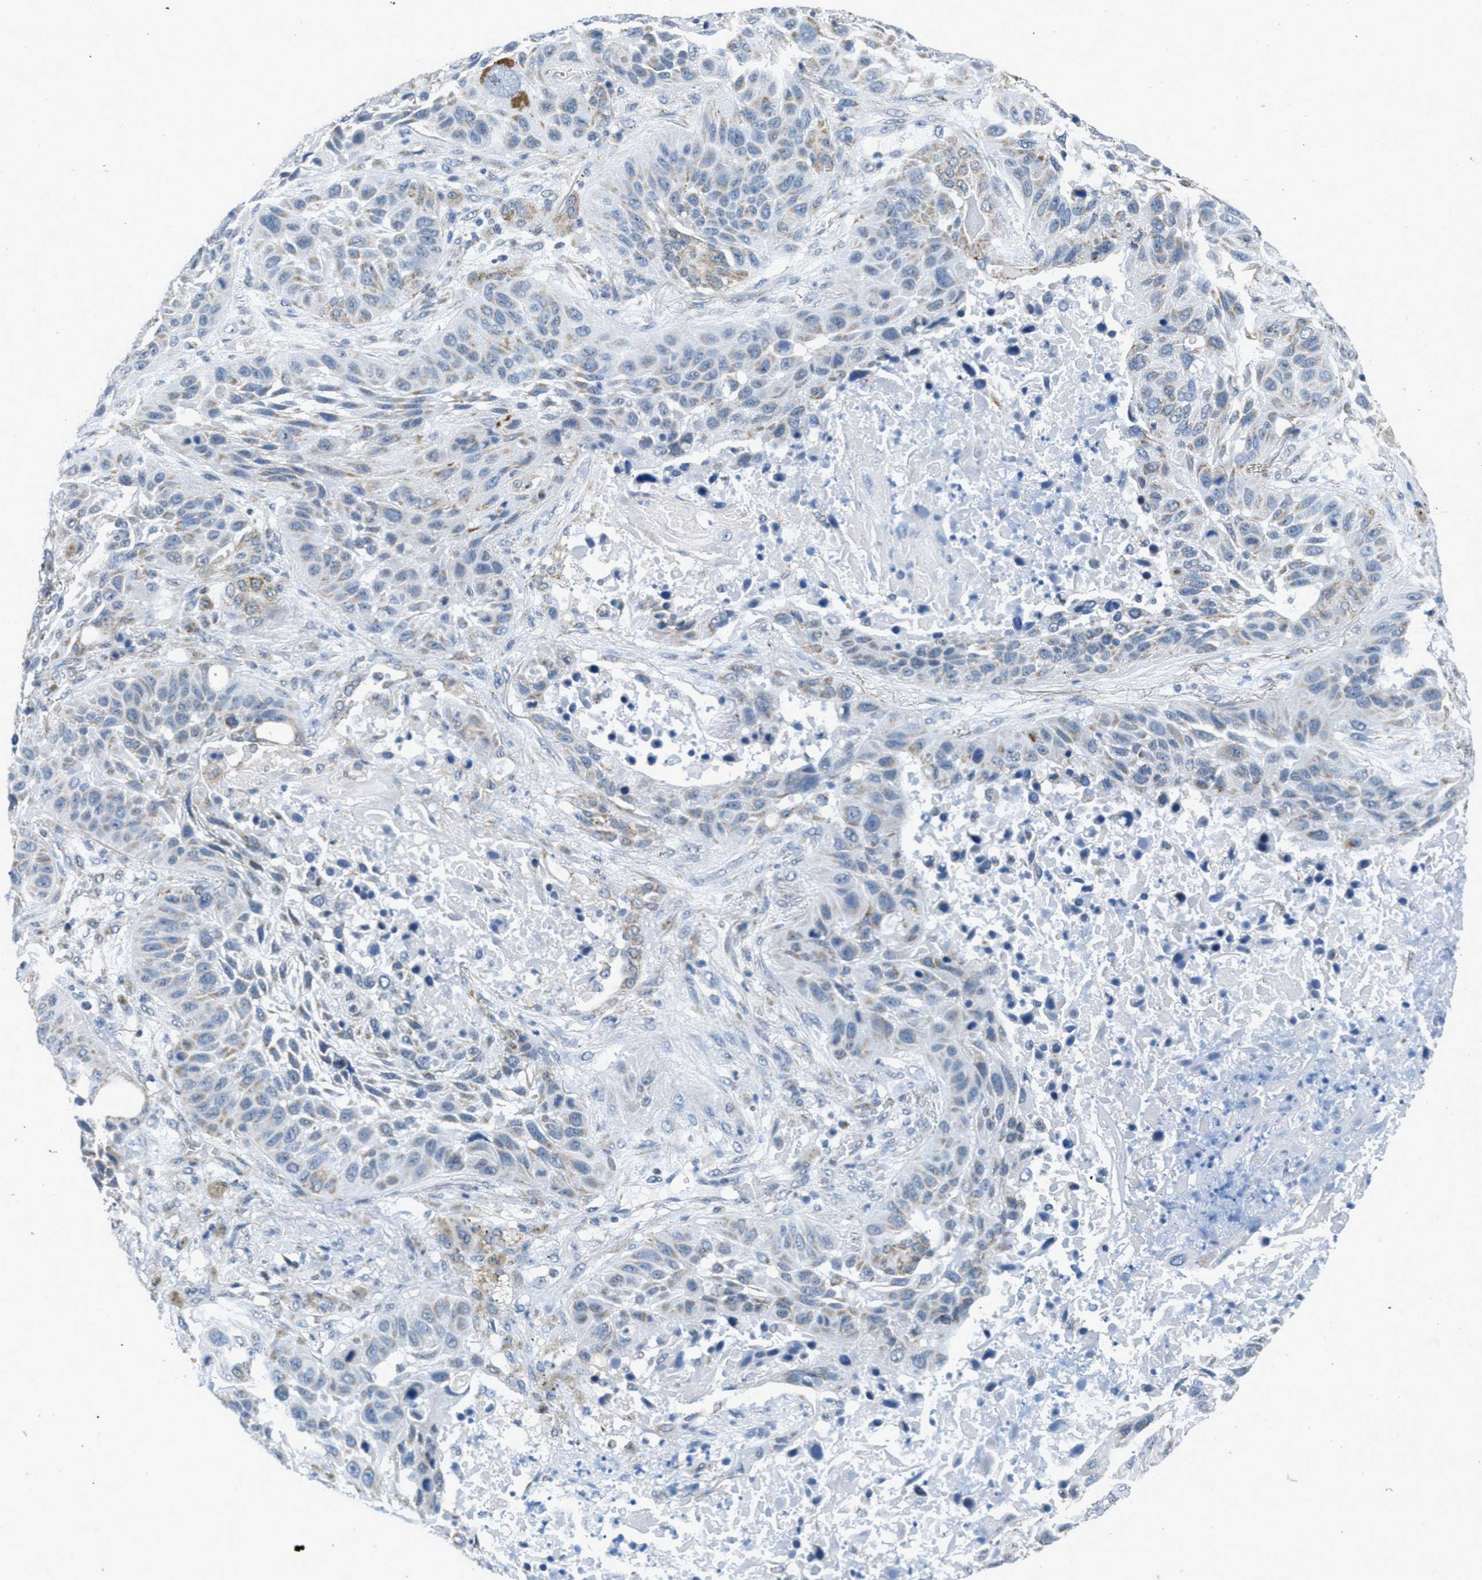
{"staining": {"intensity": "moderate", "quantity": "25%-75%", "location": "cytoplasmic/membranous"}, "tissue": "lung cancer", "cell_type": "Tumor cells", "image_type": "cancer", "snomed": [{"axis": "morphology", "description": "Squamous cell carcinoma, NOS"}, {"axis": "topography", "description": "Lung"}], "caption": "Immunohistochemistry photomicrograph of neoplastic tissue: human squamous cell carcinoma (lung) stained using immunohistochemistry (IHC) reveals medium levels of moderate protein expression localized specifically in the cytoplasmic/membranous of tumor cells, appearing as a cytoplasmic/membranous brown color.", "gene": "TOMM70", "patient": {"sex": "male", "age": 57}}